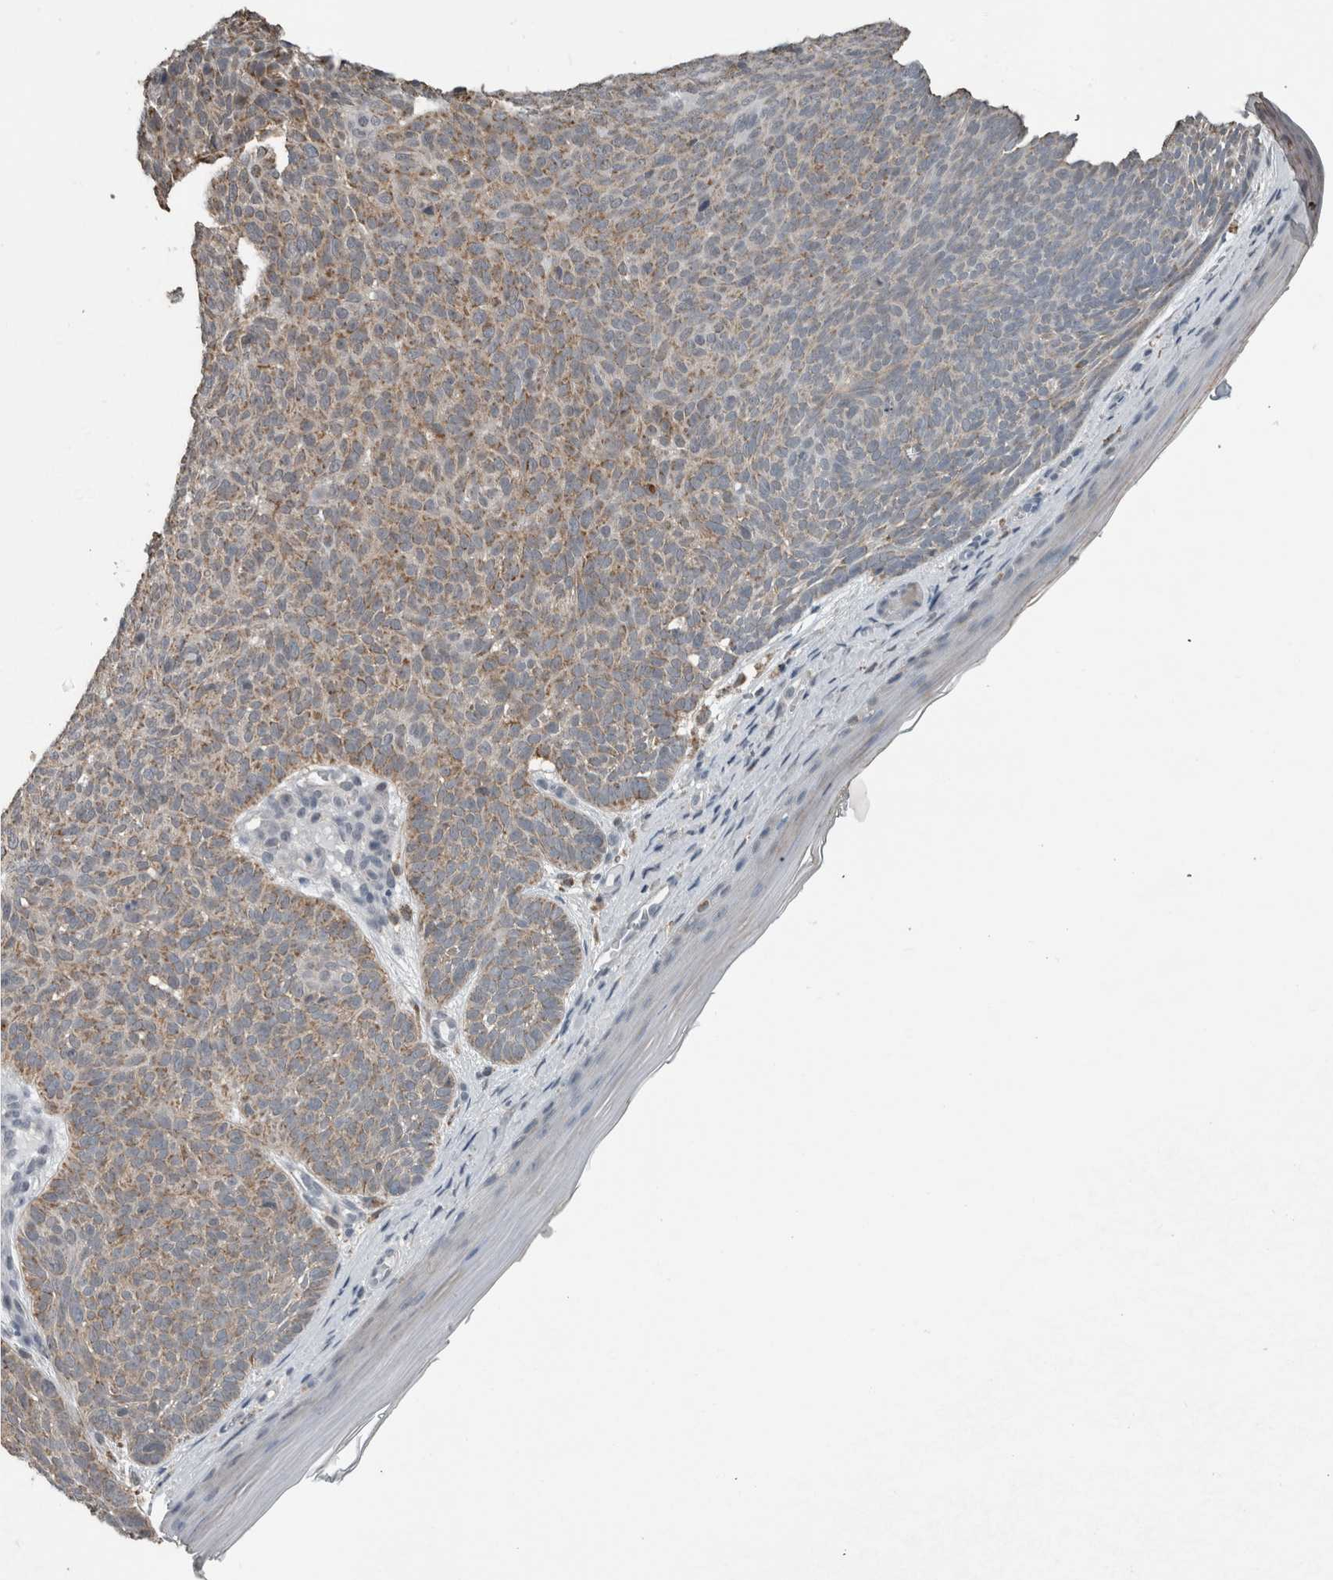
{"staining": {"intensity": "moderate", "quantity": ">75%", "location": "cytoplasmic/membranous"}, "tissue": "skin cancer", "cell_type": "Tumor cells", "image_type": "cancer", "snomed": [{"axis": "morphology", "description": "Basal cell carcinoma"}, {"axis": "topography", "description": "Skin"}], "caption": "High-magnification brightfield microscopy of skin basal cell carcinoma stained with DAB (brown) and counterstained with hematoxylin (blue). tumor cells exhibit moderate cytoplasmic/membranous staining is seen in approximately>75% of cells.", "gene": "ACSF2", "patient": {"sex": "male", "age": 61}}